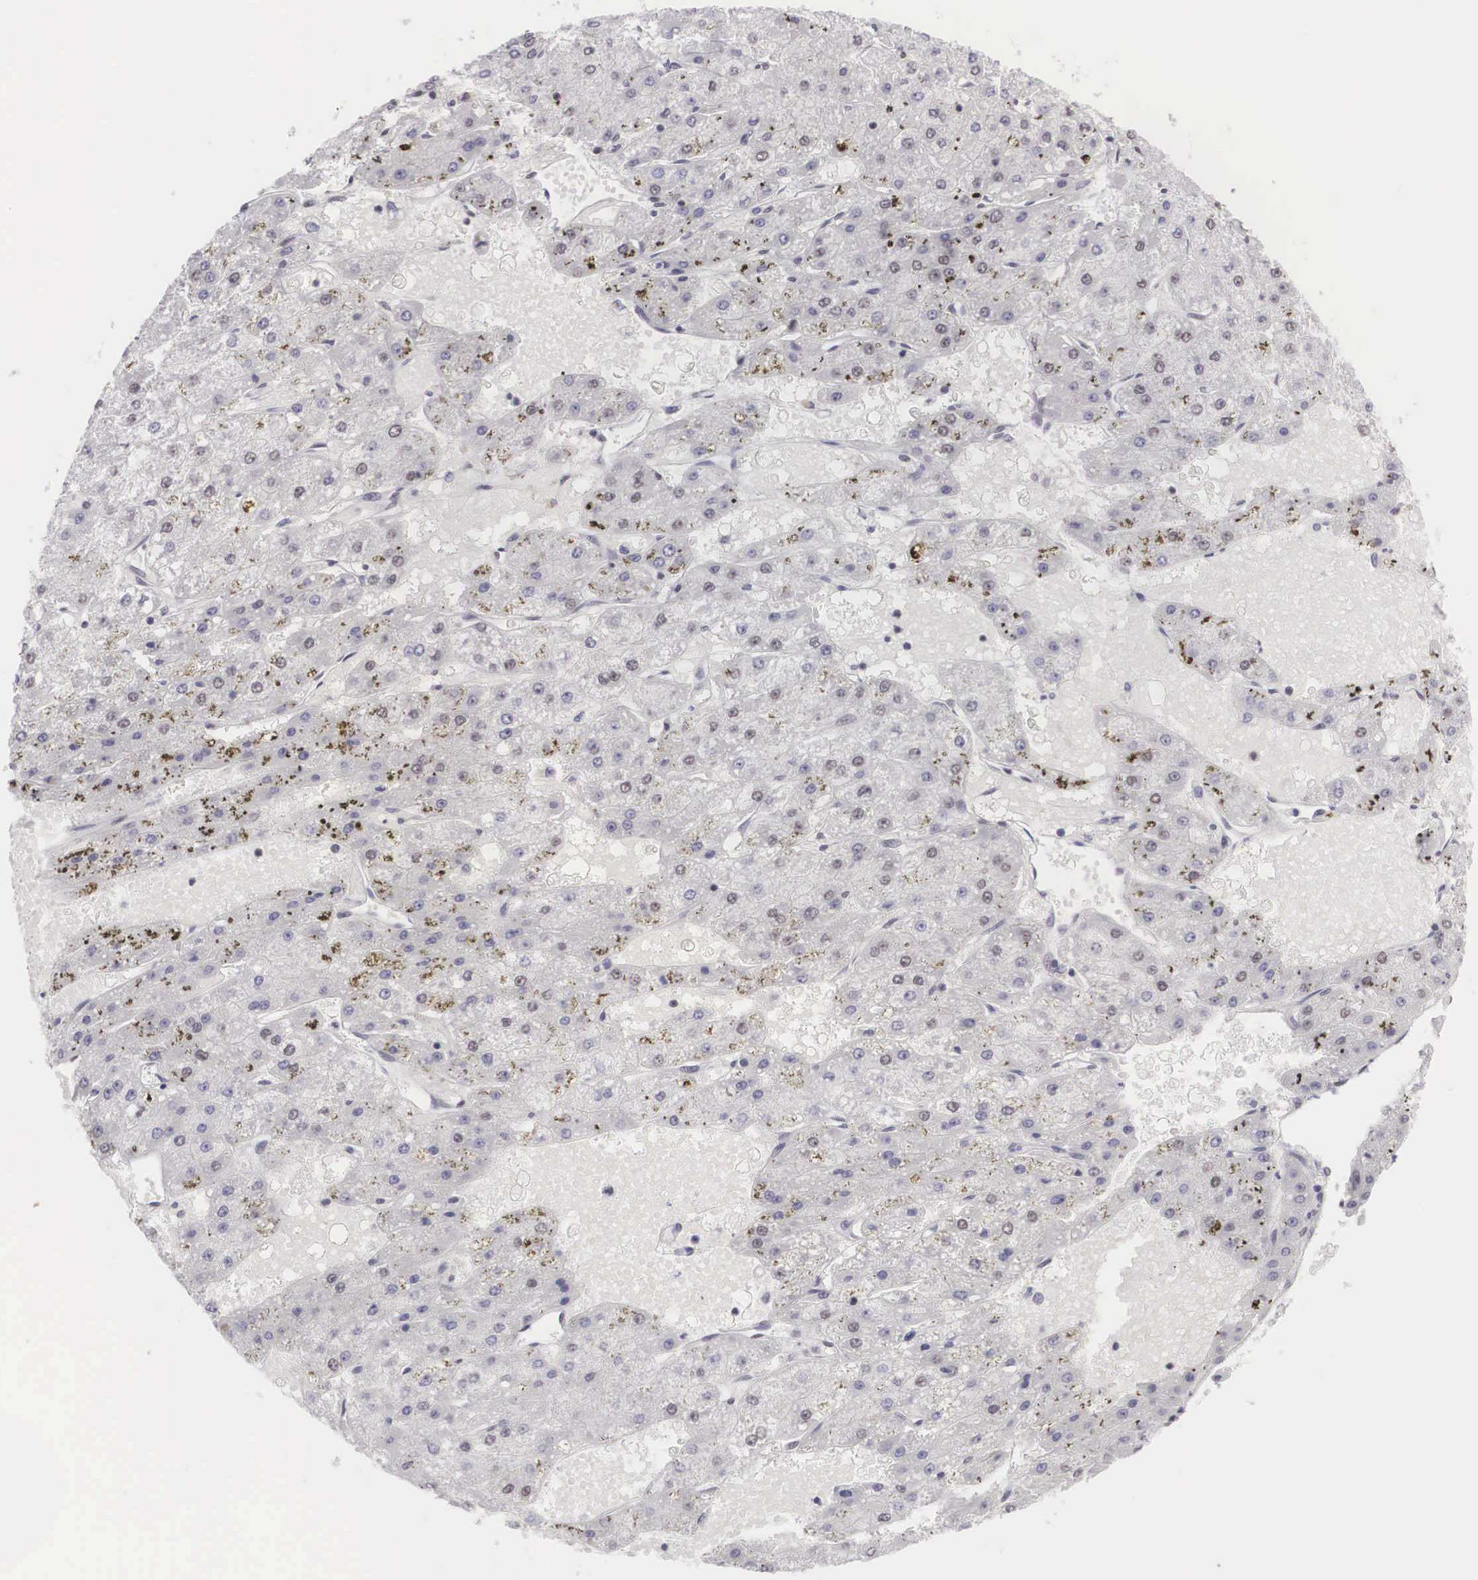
{"staining": {"intensity": "negative", "quantity": "none", "location": "none"}, "tissue": "liver cancer", "cell_type": "Tumor cells", "image_type": "cancer", "snomed": [{"axis": "morphology", "description": "Carcinoma, Hepatocellular, NOS"}, {"axis": "topography", "description": "Liver"}], "caption": "Immunohistochemistry (IHC) photomicrograph of human liver cancer (hepatocellular carcinoma) stained for a protein (brown), which displays no expression in tumor cells.", "gene": "CSTF2", "patient": {"sex": "female", "age": 52}}